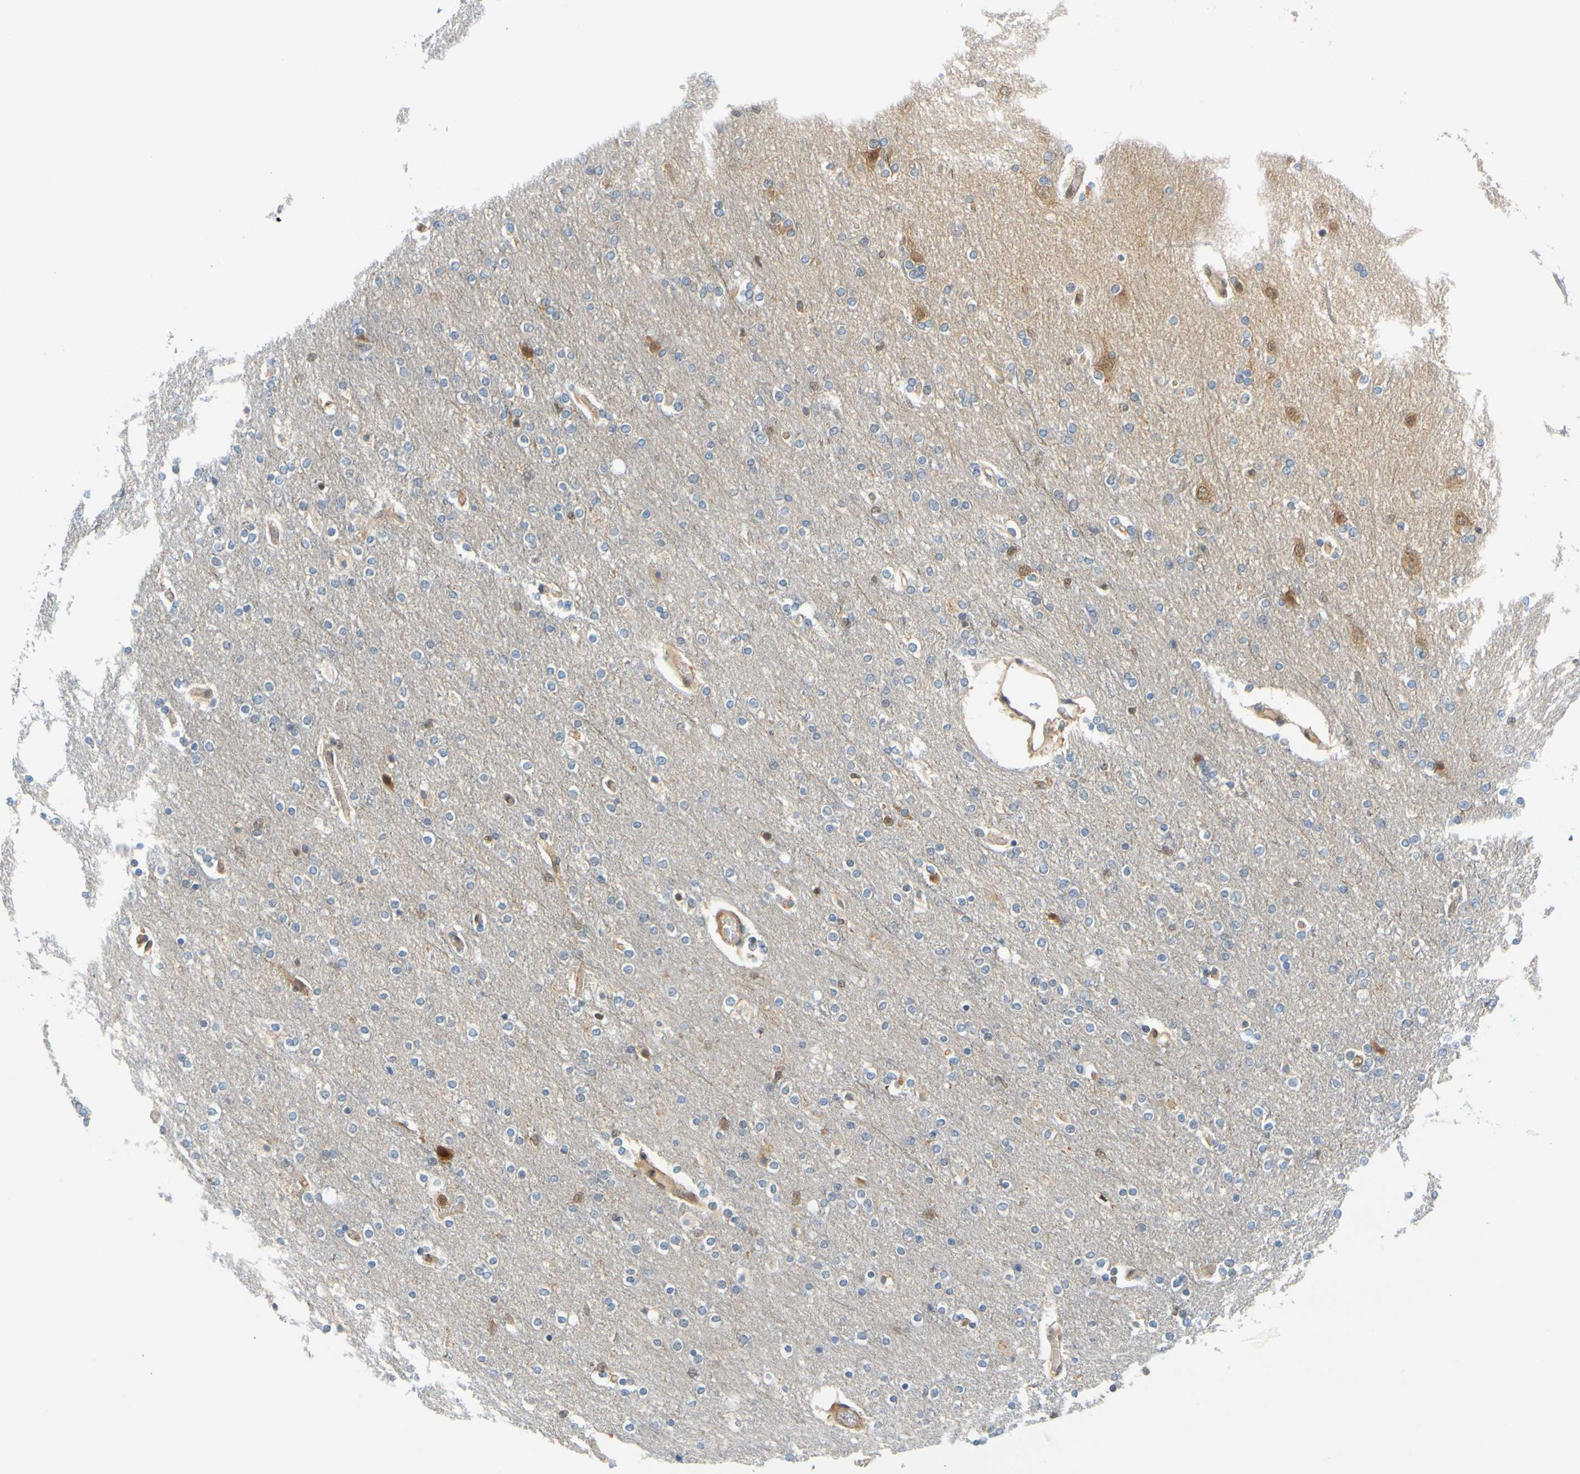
{"staining": {"intensity": "weak", "quantity": ">75%", "location": "cytoplasmic/membranous,nuclear"}, "tissue": "cerebral cortex", "cell_type": "Endothelial cells", "image_type": "normal", "snomed": [{"axis": "morphology", "description": "Normal tissue, NOS"}, {"axis": "topography", "description": "Cerebral cortex"}], "caption": "IHC of benign cerebral cortex displays low levels of weak cytoplasmic/membranous,nuclear positivity in approximately >75% of endothelial cells.", "gene": "MAPK9", "patient": {"sex": "female", "age": 54}}